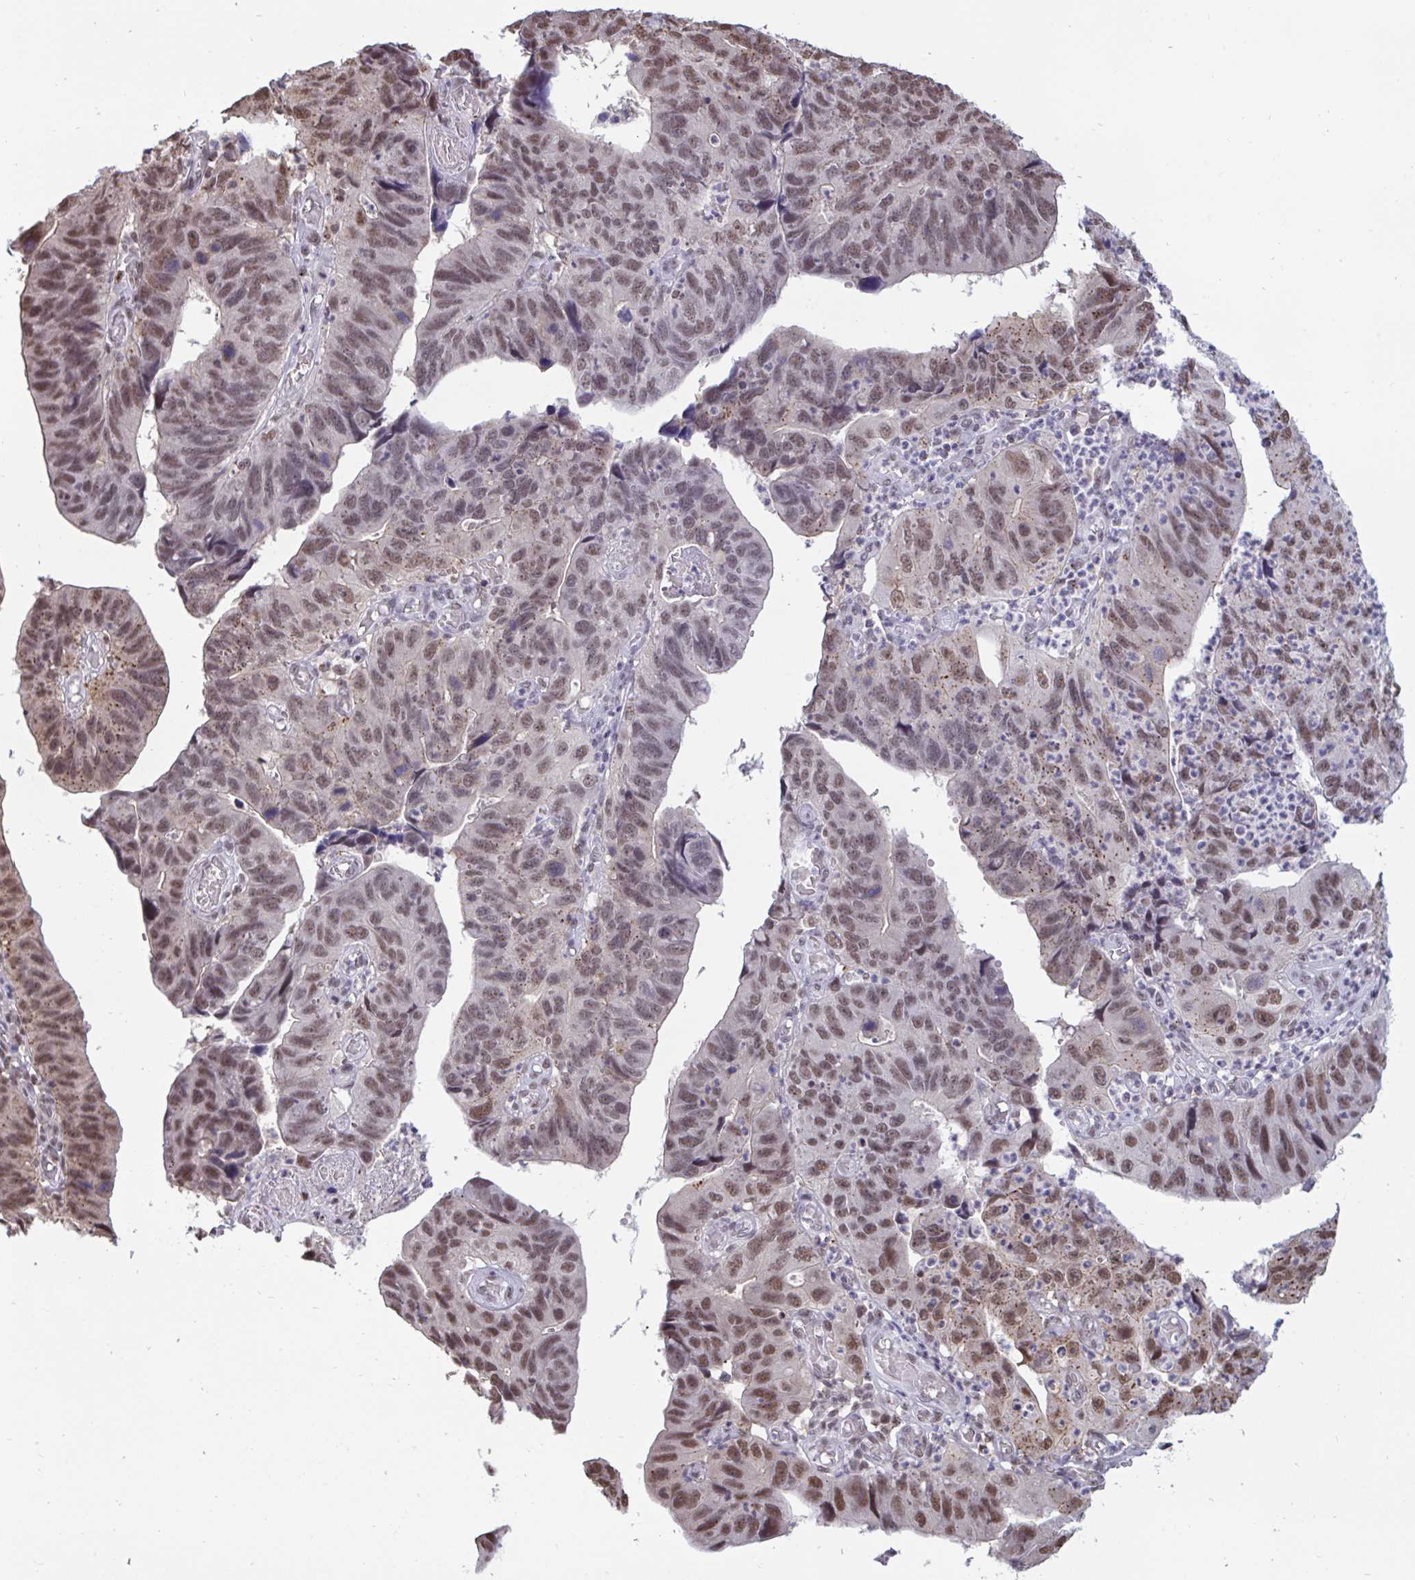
{"staining": {"intensity": "moderate", "quantity": ">75%", "location": "nuclear"}, "tissue": "stomach cancer", "cell_type": "Tumor cells", "image_type": "cancer", "snomed": [{"axis": "morphology", "description": "Adenocarcinoma, NOS"}, {"axis": "topography", "description": "Stomach"}], "caption": "Stomach cancer was stained to show a protein in brown. There is medium levels of moderate nuclear expression in approximately >75% of tumor cells.", "gene": "PUF60", "patient": {"sex": "male", "age": 59}}